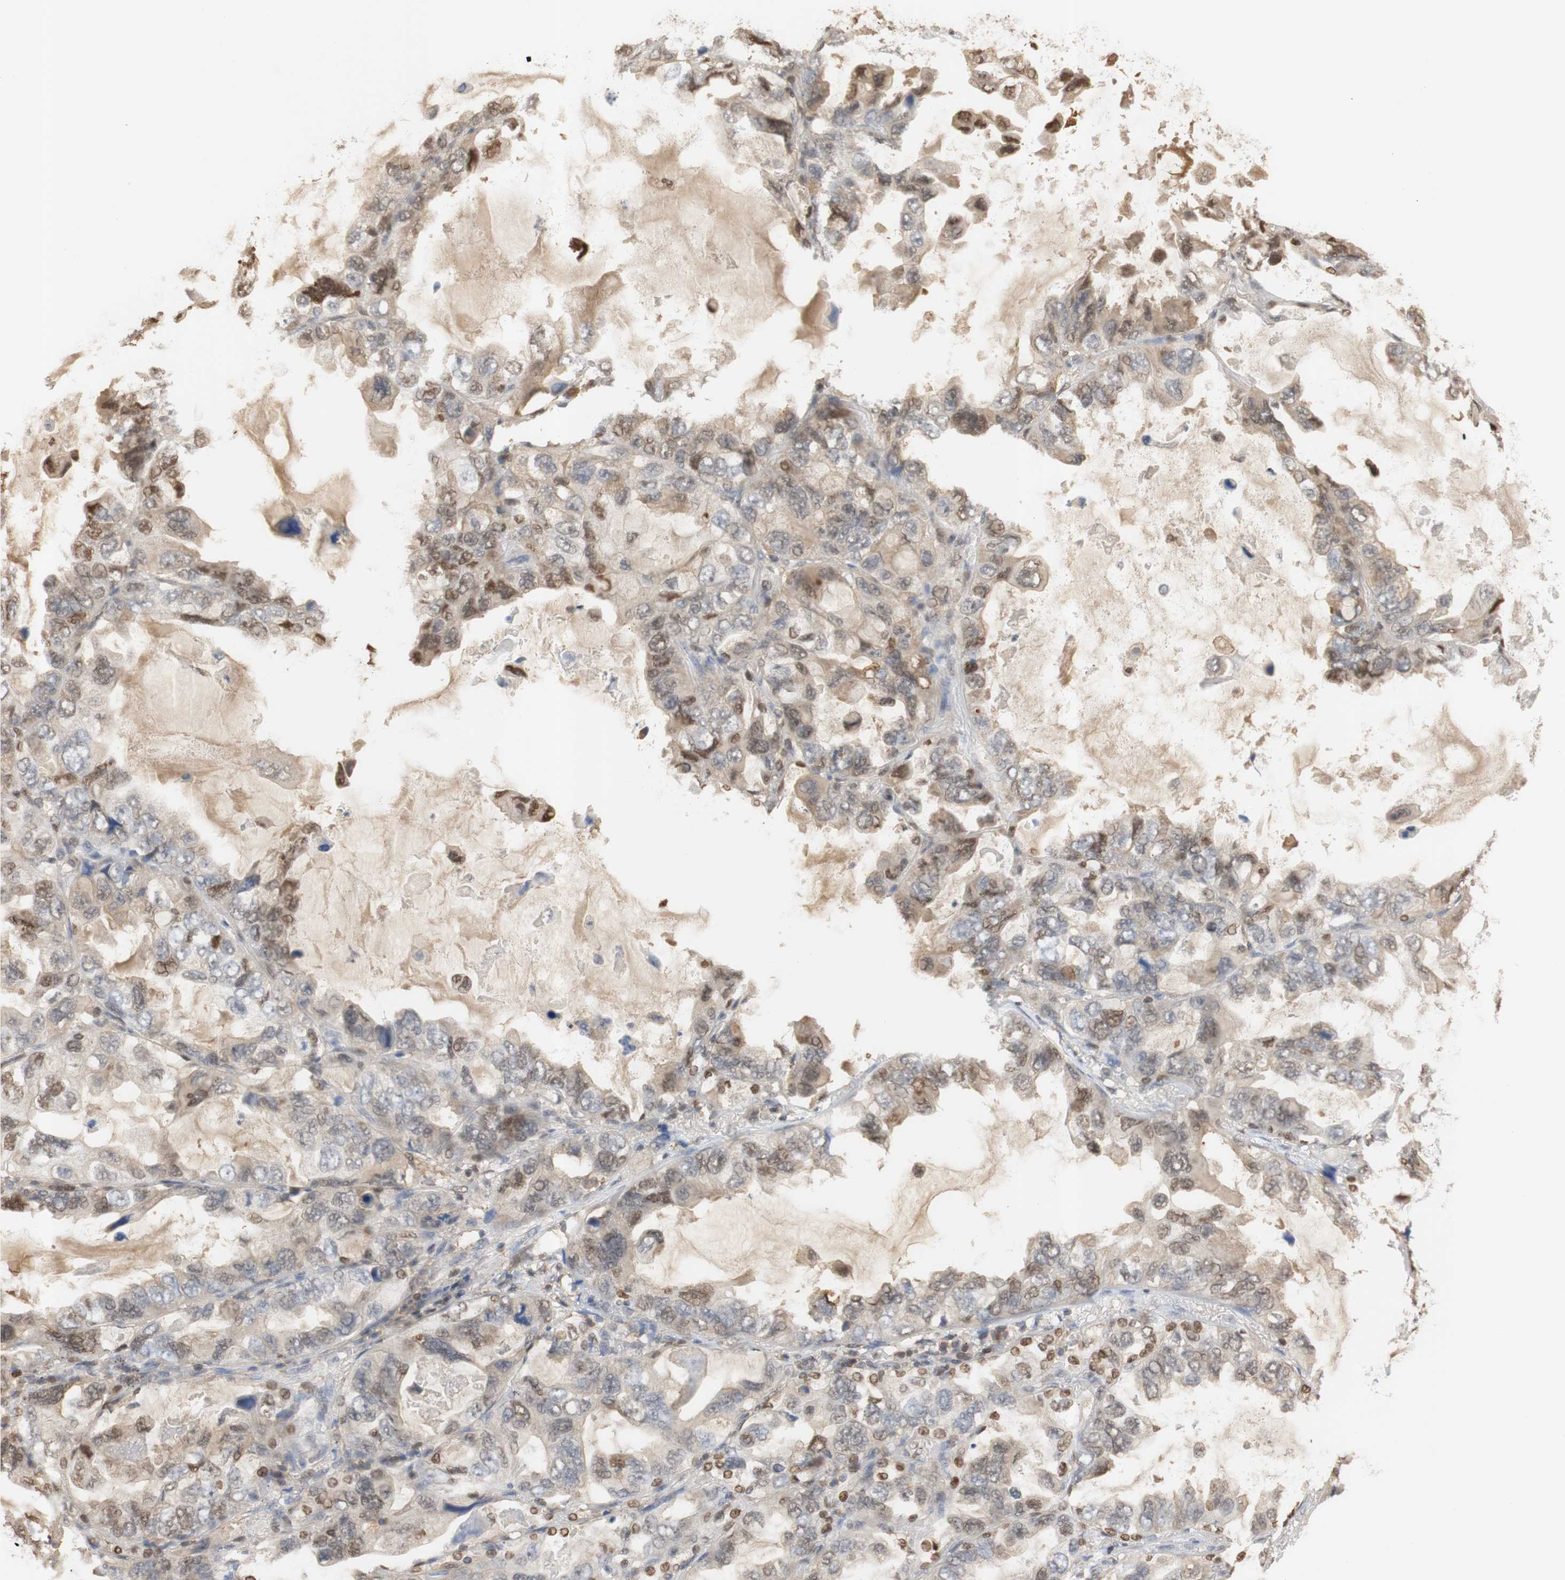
{"staining": {"intensity": "weak", "quantity": "25%-75%", "location": "cytoplasmic/membranous,nuclear"}, "tissue": "lung cancer", "cell_type": "Tumor cells", "image_type": "cancer", "snomed": [{"axis": "morphology", "description": "Squamous cell carcinoma, NOS"}, {"axis": "topography", "description": "Lung"}], "caption": "Protein staining demonstrates weak cytoplasmic/membranous and nuclear staining in about 25%-75% of tumor cells in lung squamous cell carcinoma.", "gene": "NAP1L4", "patient": {"sex": "female", "age": 73}}